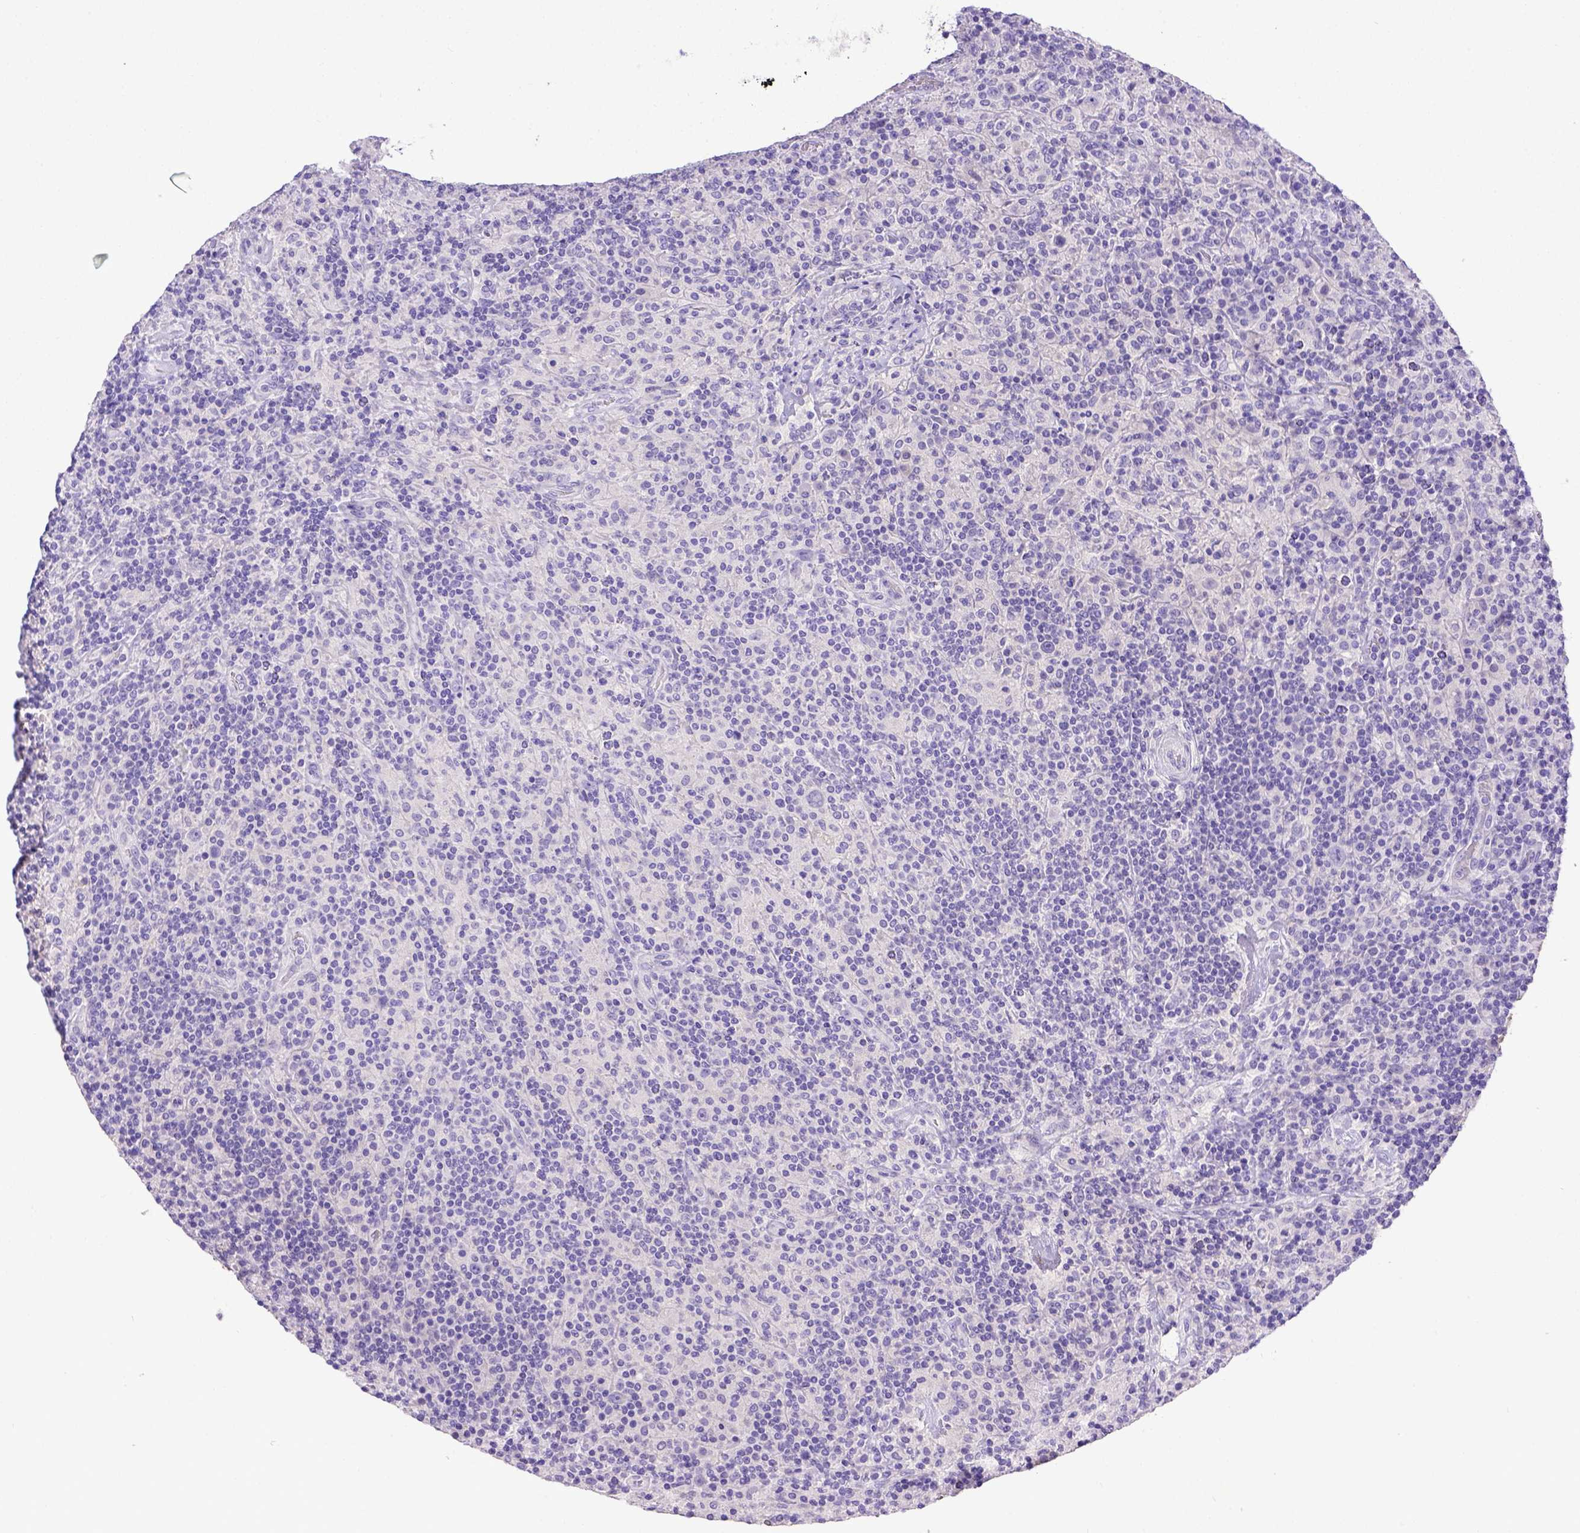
{"staining": {"intensity": "negative", "quantity": "none", "location": "none"}, "tissue": "lymphoma", "cell_type": "Tumor cells", "image_type": "cancer", "snomed": [{"axis": "morphology", "description": "Hodgkin's disease, NOS"}, {"axis": "topography", "description": "Lymph node"}], "caption": "Histopathology image shows no protein staining in tumor cells of Hodgkin's disease tissue.", "gene": "BTN1A1", "patient": {"sex": "male", "age": 70}}